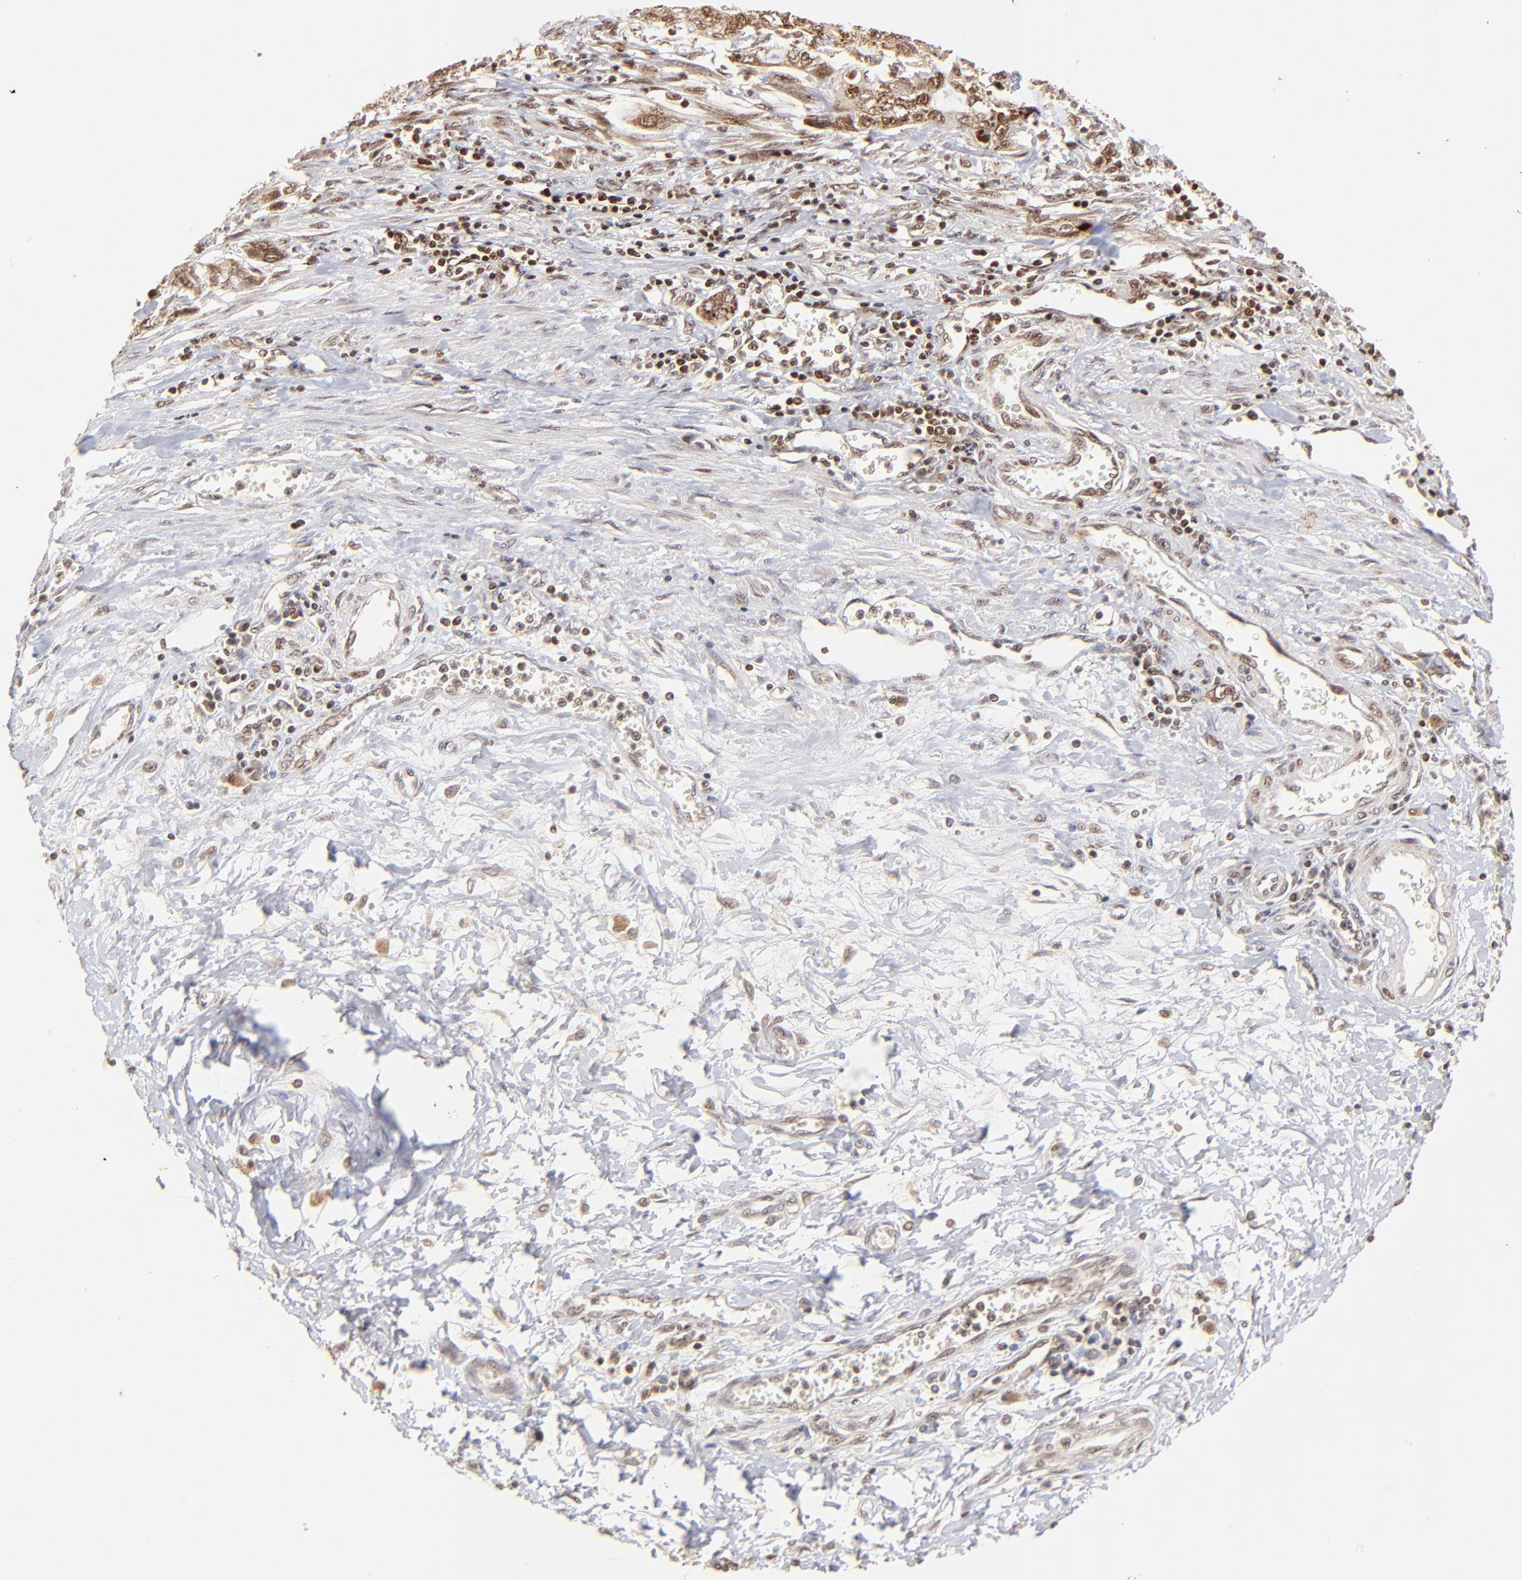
{"staining": {"intensity": "strong", "quantity": ">75%", "location": "cytoplasmic/membranous"}, "tissue": "stomach cancer", "cell_type": "Tumor cells", "image_type": "cancer", "snomed": [{"axis": "morphology", "description": "Adenocarcinoma, NOS"}, {"axis": "topography", "description": "Stomach, upper"}], "caption": "Approximately >75% of tumor cells in human stomach cancer demonstrate strong cytoplasmic/membranous protein expression as visualized by brown immunohistochemical staining.", "gene": "MED15", "patient": {"sex": "female", "age": 52}}